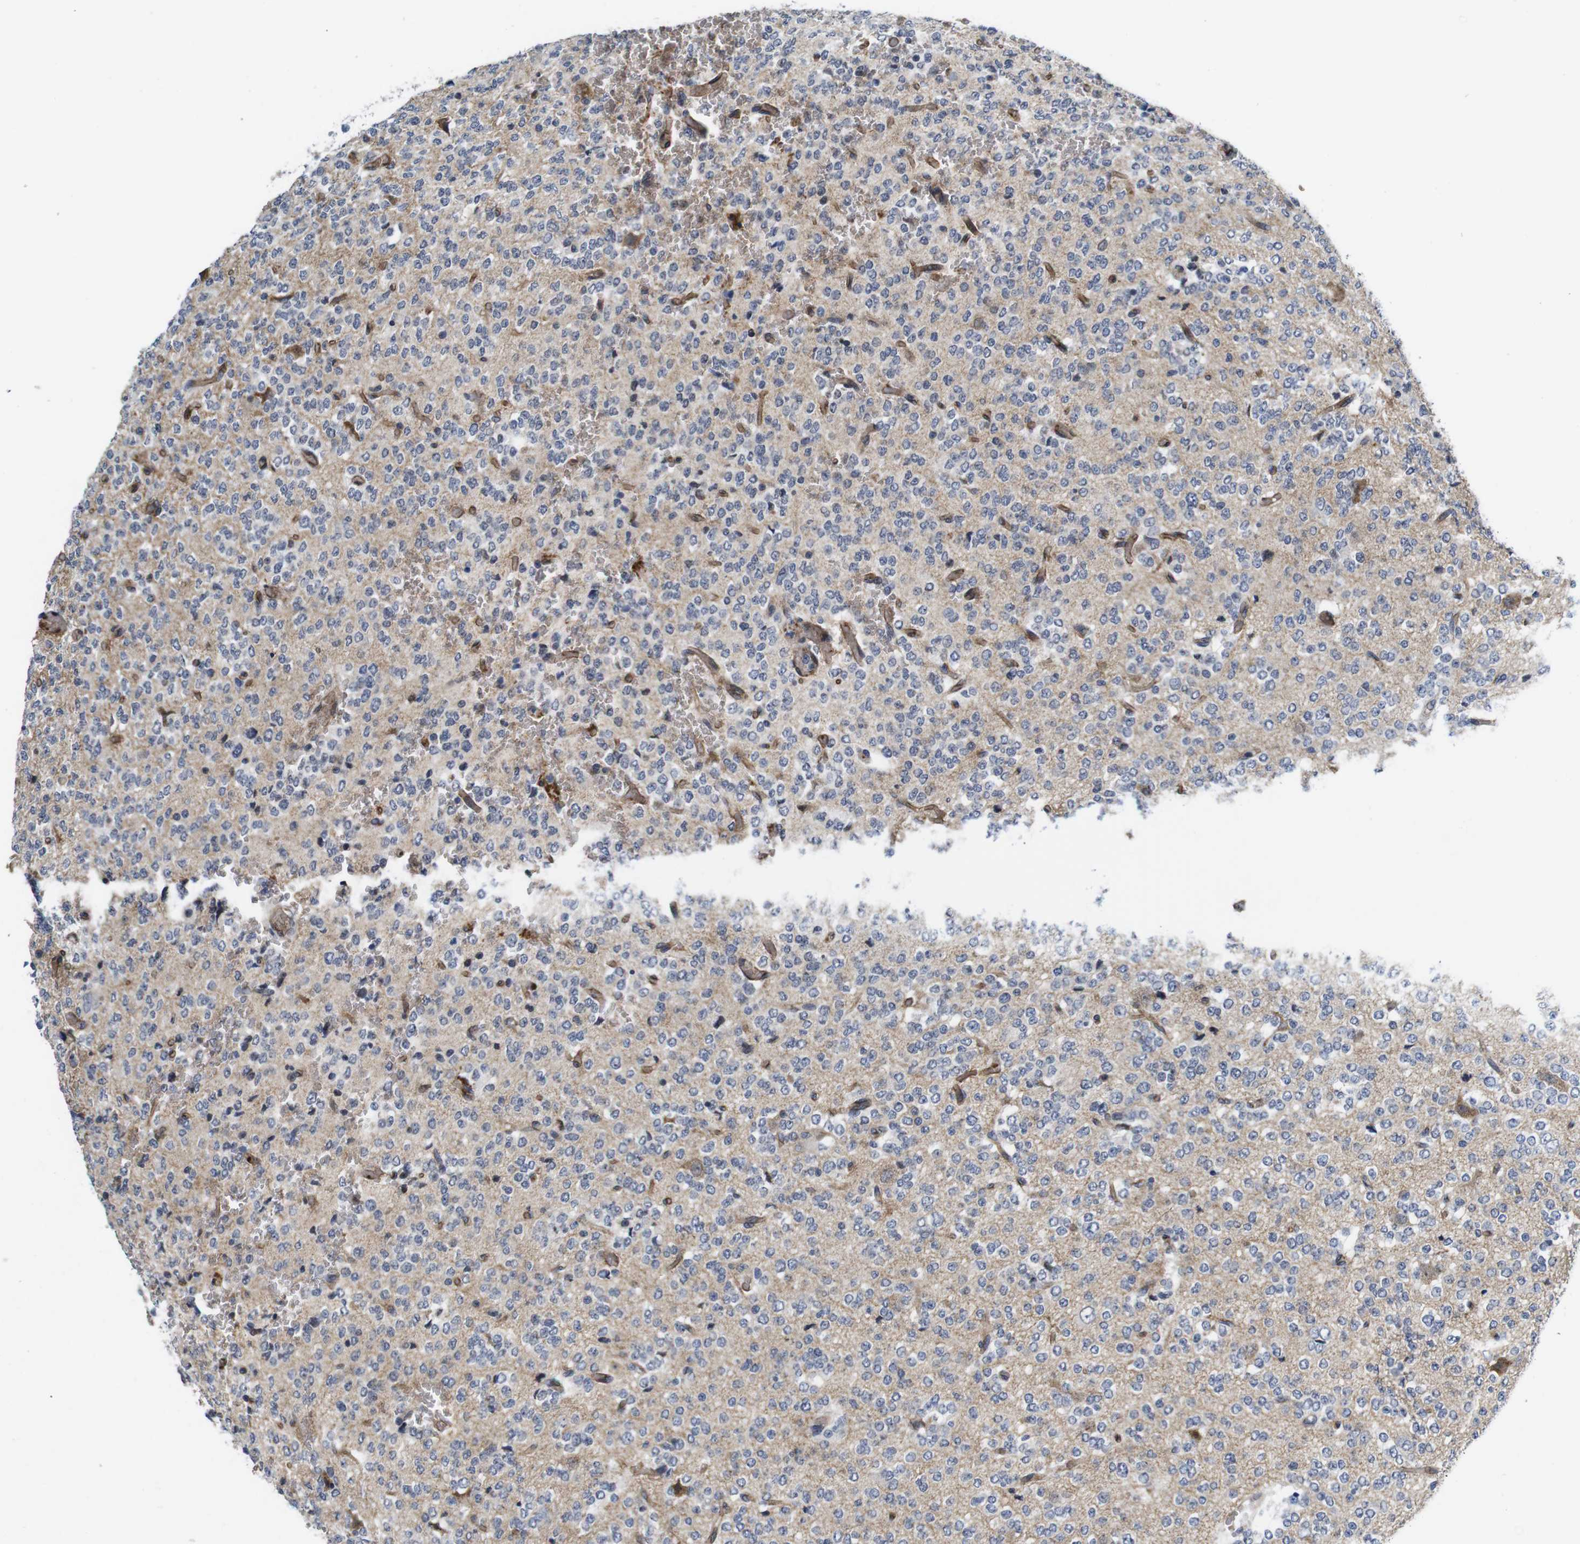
{"staining": {"intensity": "weak", "quantity": ">75%", "location": "cytoplasmic/membranous"}, "tissue": "glioma", "cell_type": "Tumor cells", "image_type": "cancer", "snomed": [{"axis": "morphology", "description": "Glioma, malignant, Low grade"}, {"axis": "topography", "description": "Brain"}], "caption": "There is low levels of weak cytoplasmic/membranous staining in tumor cells of malignant glioma (low-grade), as demonstrated by immunohistochemical staining (brown color).", "gene": "SOCS3", "patient": {"sex": "male", "age": 38}}